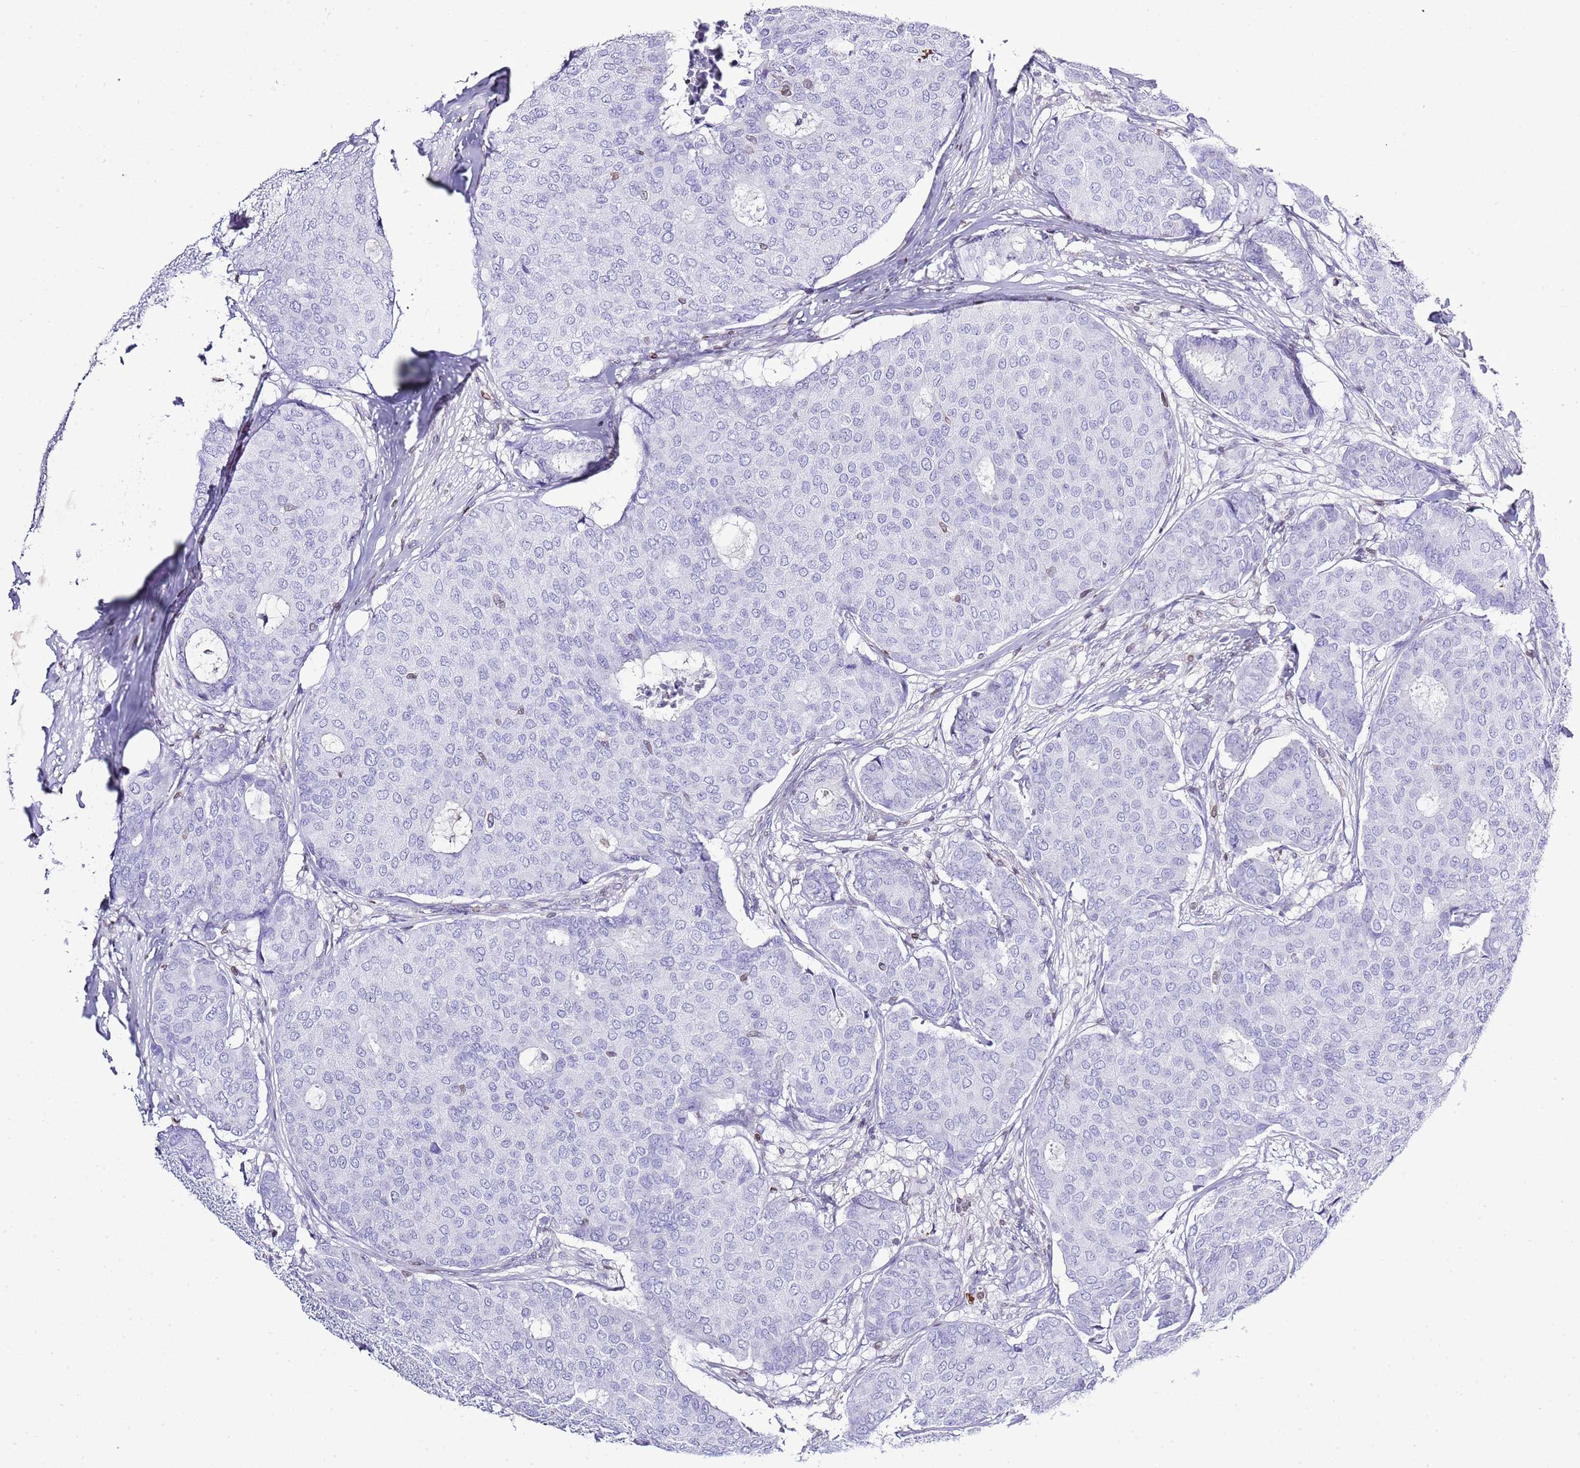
{"staining": {"intensity": "negative", "quantity": "none", "location": "none"}, "tissue": "breast cancer", "cell_type": "Tumor cells", "image_type": "cancer", "snomed": [{"axis": "morphology", "description": "Duct carcinoma"}, {"axis": "topography", "description": "Breast"}], "caption": "High magnification brightfield microscopy of intraductal carcinoma (breast) stained with DAB (brown) and counterstained with hematoxylin (blue): tumor cells show no significant staining.", "gene": "LBR", "patient": {"sex": "female", "age": 75}}